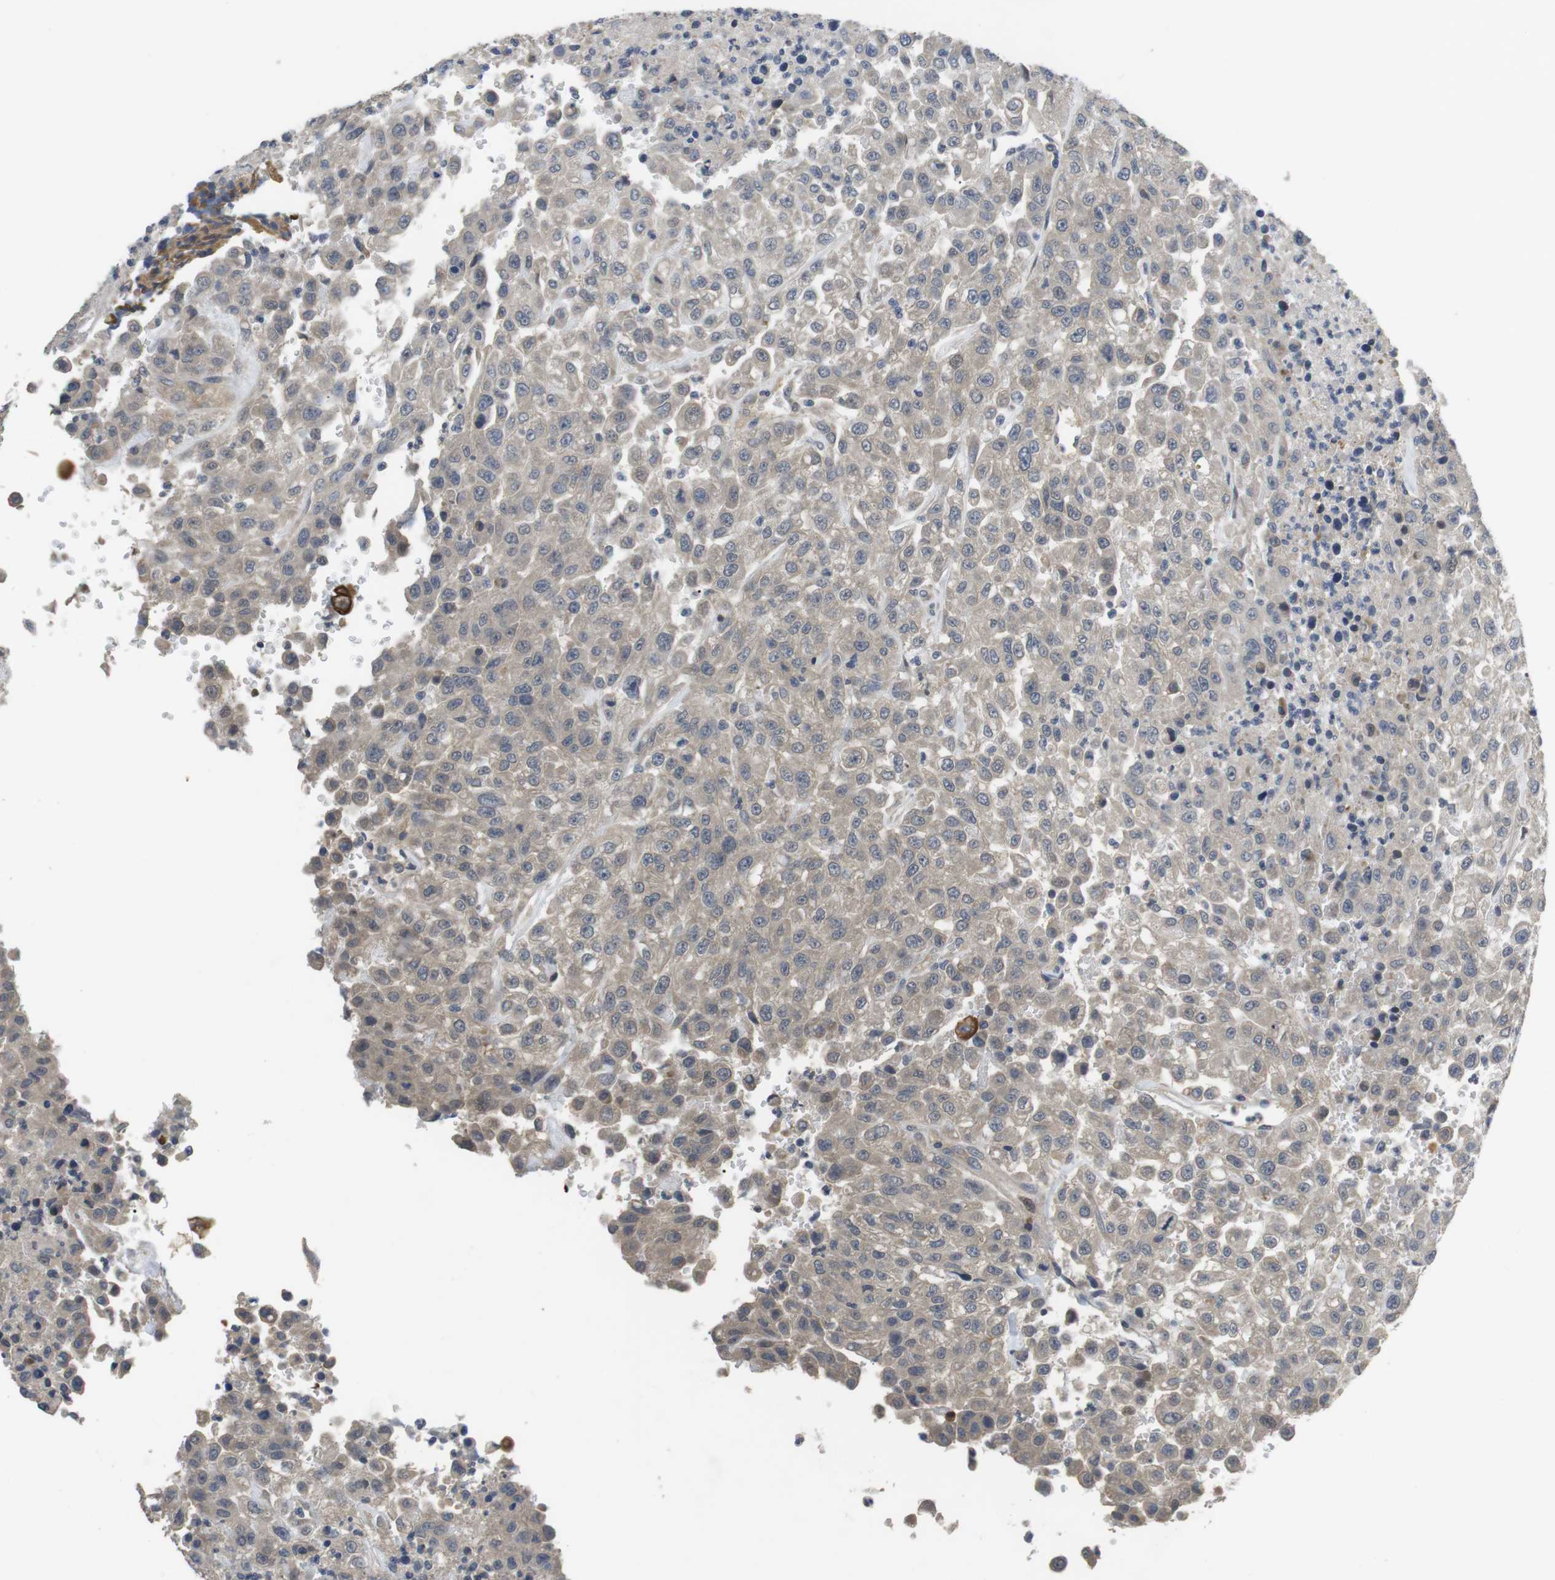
{"staining": {"intensity": "negative", "quantity": "none", "location": "none"}, "tissue": "urothelial cancer", "cell_type": "Tumor cells", "image_type": "cancer", "snomed": [{"axis": "morphology", "description": "Urothelial carcinoma, High grade"}, {"axis": "topography", "description": "Urinary bladder"}], "caption": "Immunohistochemistry histopathology image of urothelial cancer stained for a protein (brown), which demonstrates no staining in tumor cells.", "gene": "ADGRL3", "patient": {"sex": "male", "age": 46}}